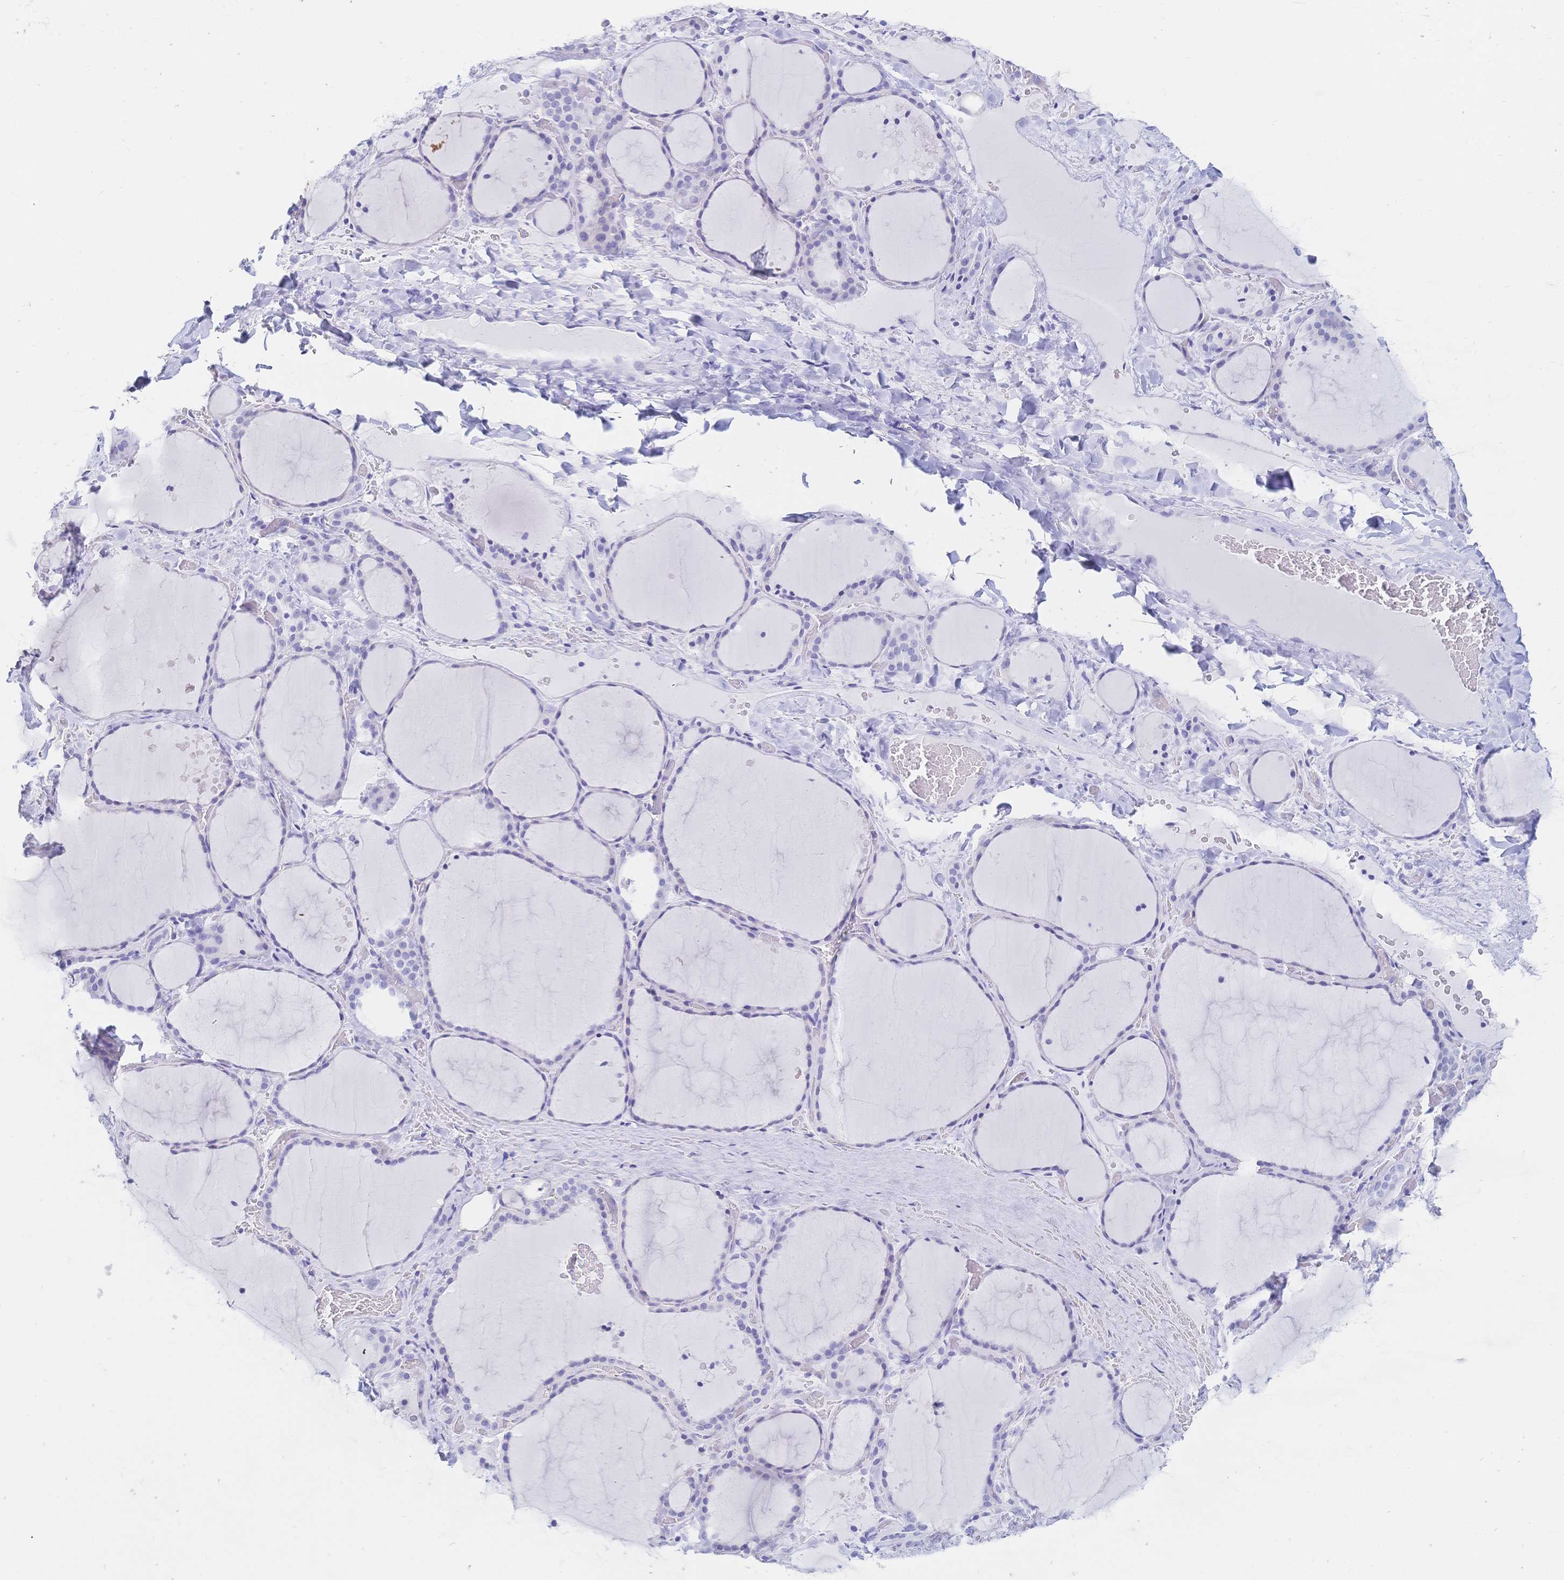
{"staining": {"intensity": "negative", "quantity": "none", "location": "none"}, "tissue": "thyroid gland", "cell_type": "Glandular cells", "image_type": "normal", "snomed": [{"axis": "morphology", "description": "Normal tissue, NOS"}, {"axis": "topography", "description": "Thyroid gland"}], "caption": "The histopathology image demonstrates no staining of glandular cells in normal thyroid gland.", "gene": "MEP1B", "patient": {"sex": "female", "age": 36}}